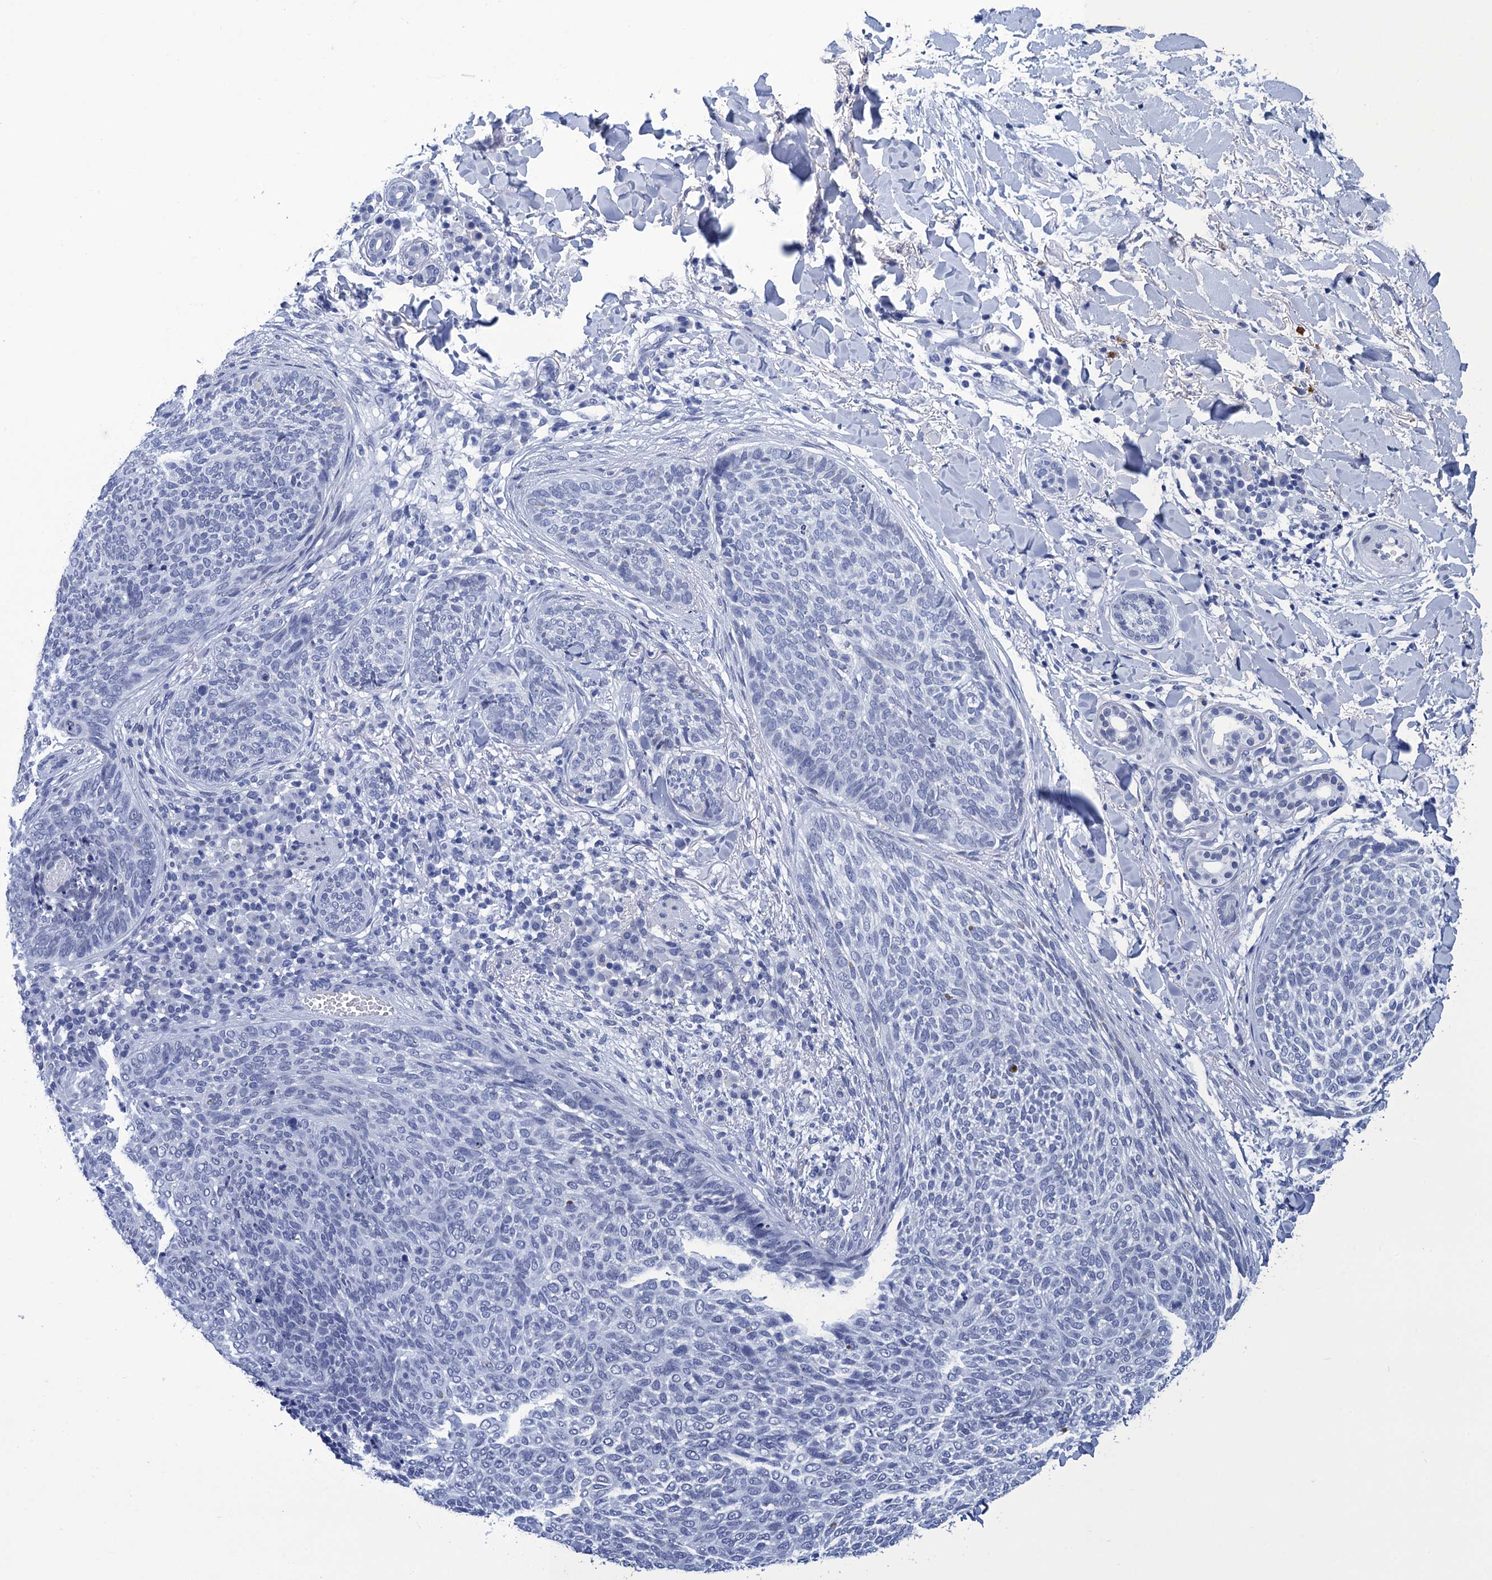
{"staining": {"intensity": "negative", "quantity": "none", "location": "none"}, "tissue": "skin cancer", "cell_type": "Tumor cells", "image_type": "cancer", "snomed": [{"axis": "morphology", "description": "Basal cell carcinoma"}, {"axis": "topography", "description": "Skin"}], "caption": "Tumor cells show no significant staining in skin cancer. (Brightfield microscopy of DAB (3,3'-diaminobenzidine) IHC at high magnification).", "gene": "METTL25", "patient": {"sex": "male", "age": 85}}